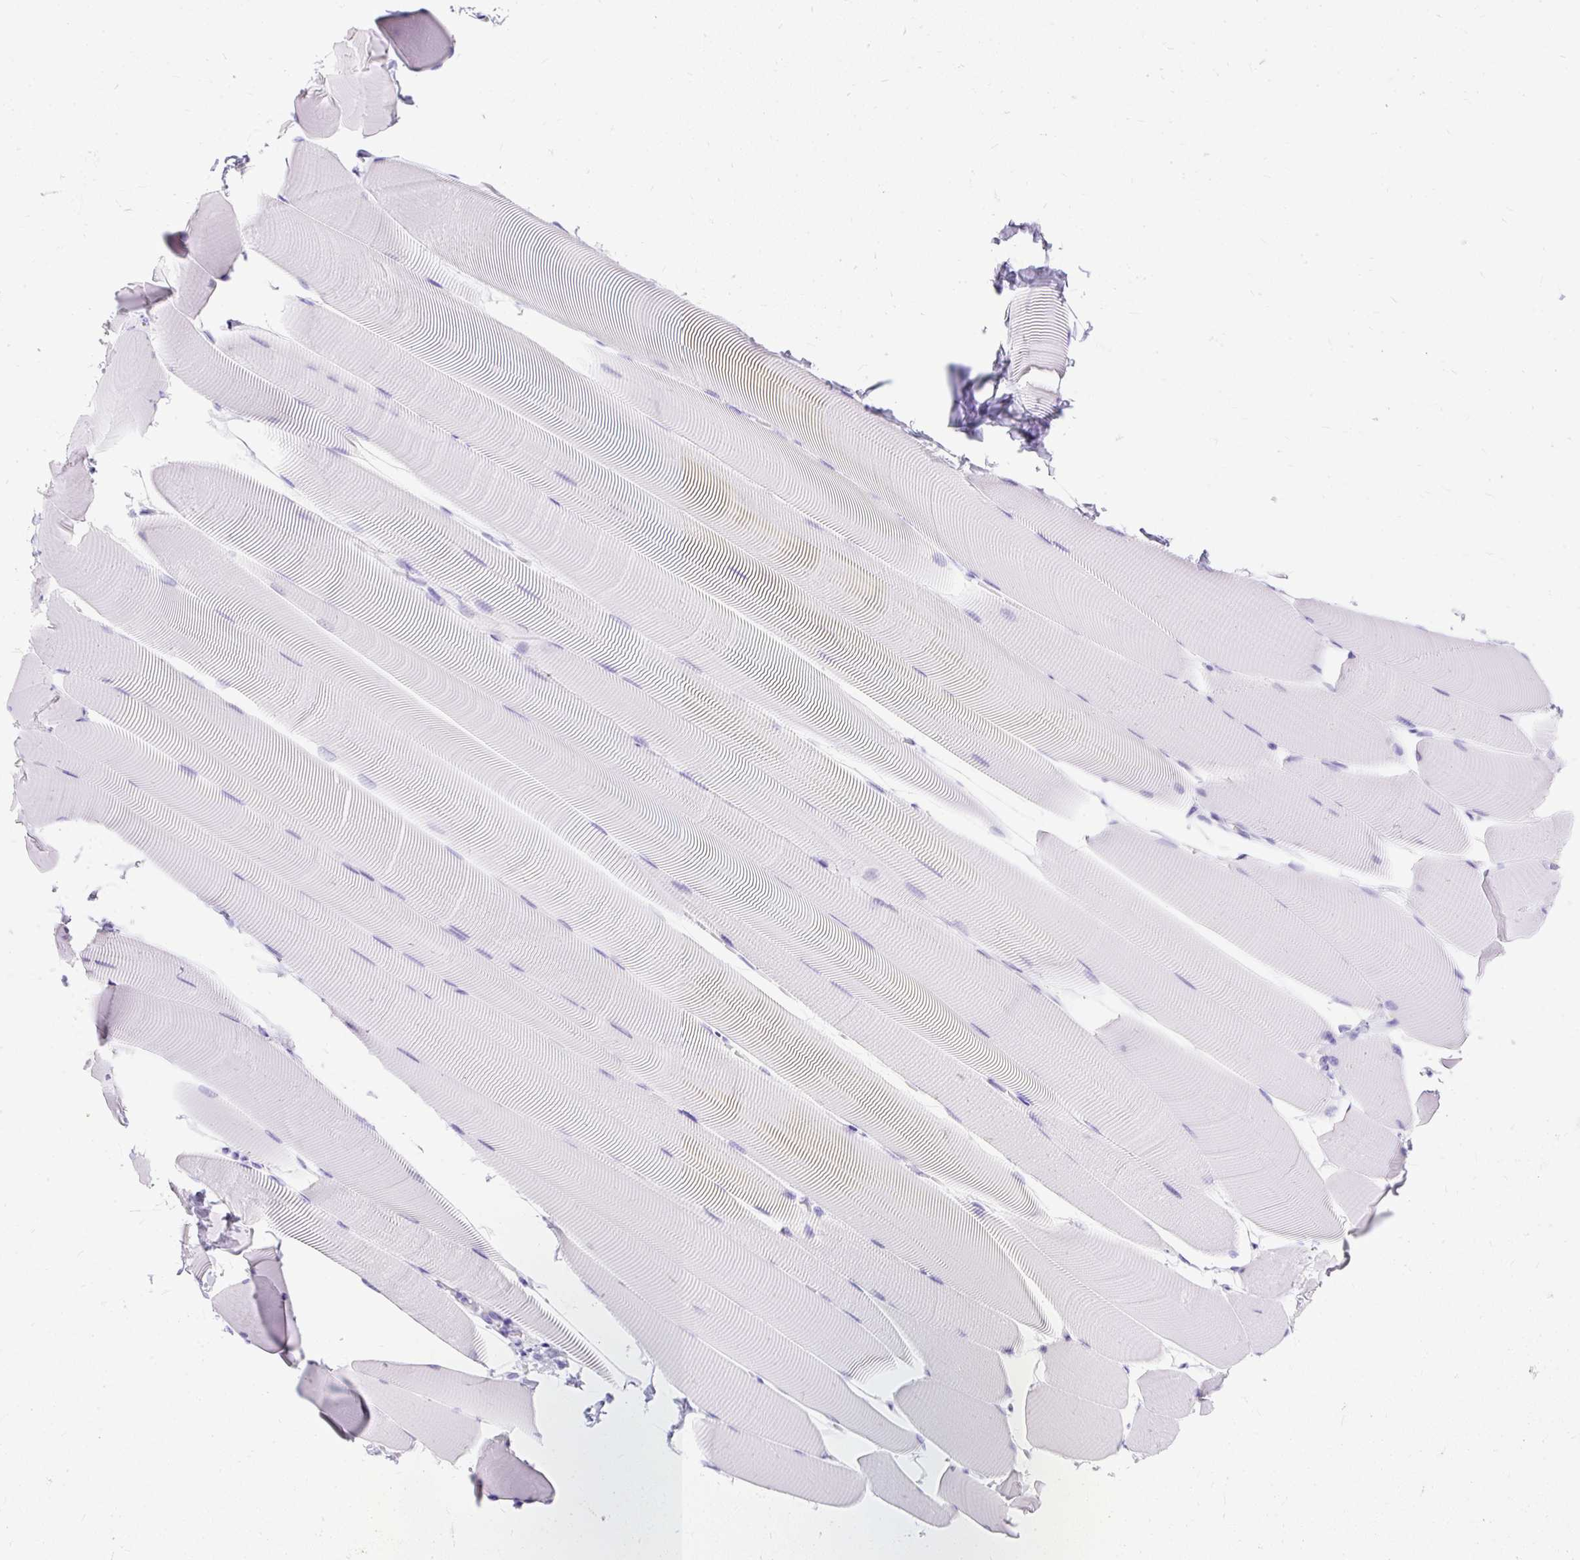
{"staining": {"intensity": "negative", "quantity": "none", "location": "none"}, "tissue": "skeletal muscle", "cell_type": "Myocytes", "image_type": "normal", "snomed": [{"axis": "morphology", "description": "Normal tissue, NOS"}, {"axis": "topography", "description": "Skeletal muscle"}], "caption": "This is a histopathology image of IHC staining of normal skeletal muscle, which shows no staining in myocytes. Nuclei are stained in blue.", "gene": "HEY1", "patient": {"sex": "male", "age": 25}}